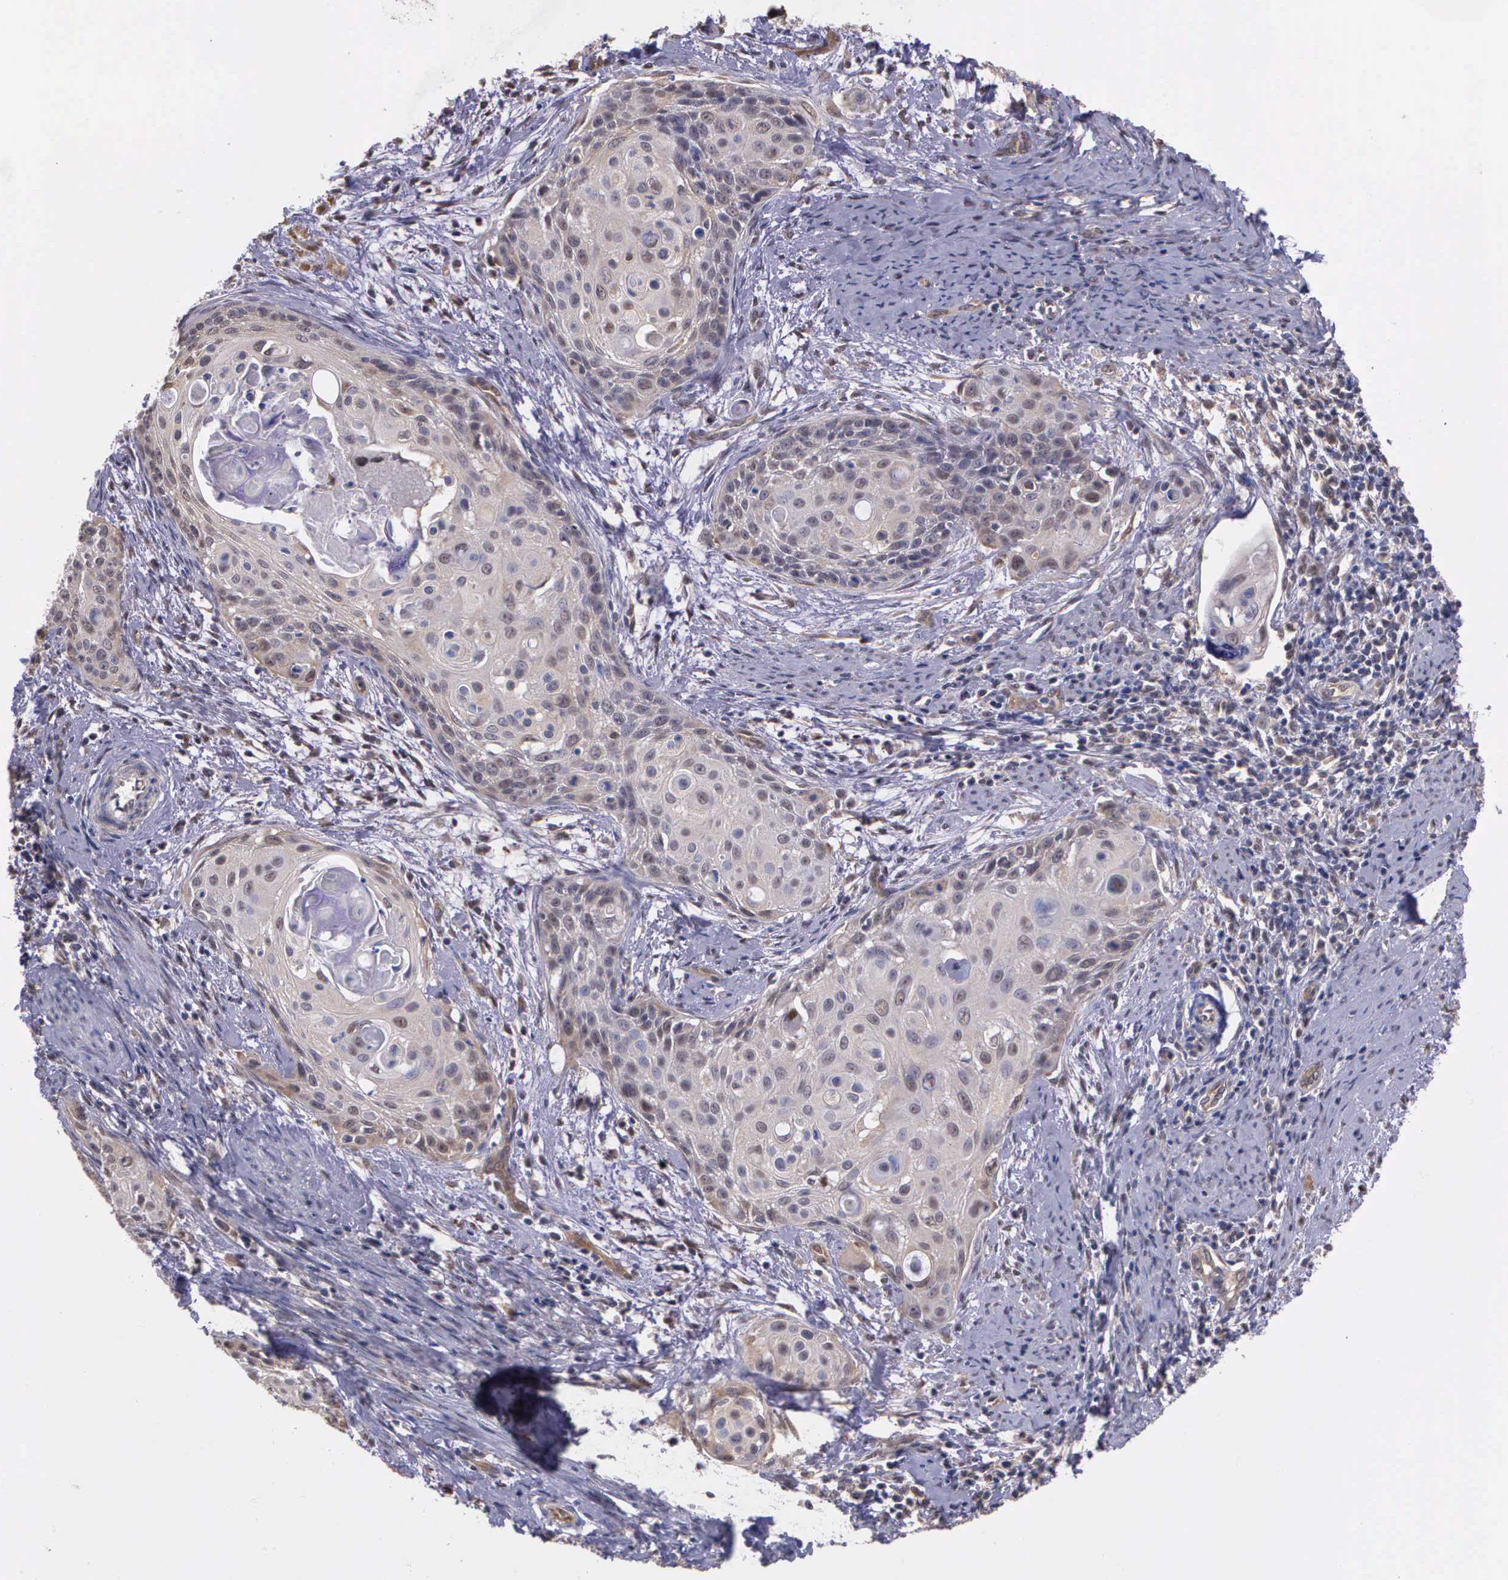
{"staining": {"intensity": "weak", "quantity": "25%-75%", "location": "cytoplasmic/membranous"}, "tissue": "cervical cancer", "cell_type": "Tumor cells", "image_type": "cancer", "snomed": [{"axis": "morphology", "description": "Squamous cell carcinoma, NOS"}, {"axis": "topography", "description": "Cervix"}], "caption": "Squamous cell carcinoma (cervical) stained with DAB (3,3'-diaminobenzidine) immunohistochemistry (IHC) displays low levels of weak cytoplasmic/membranous staining in about 25%-75% of tumor cells.", "gene": "PSMC1", "patient": {"sex": "female", "age": 33}}